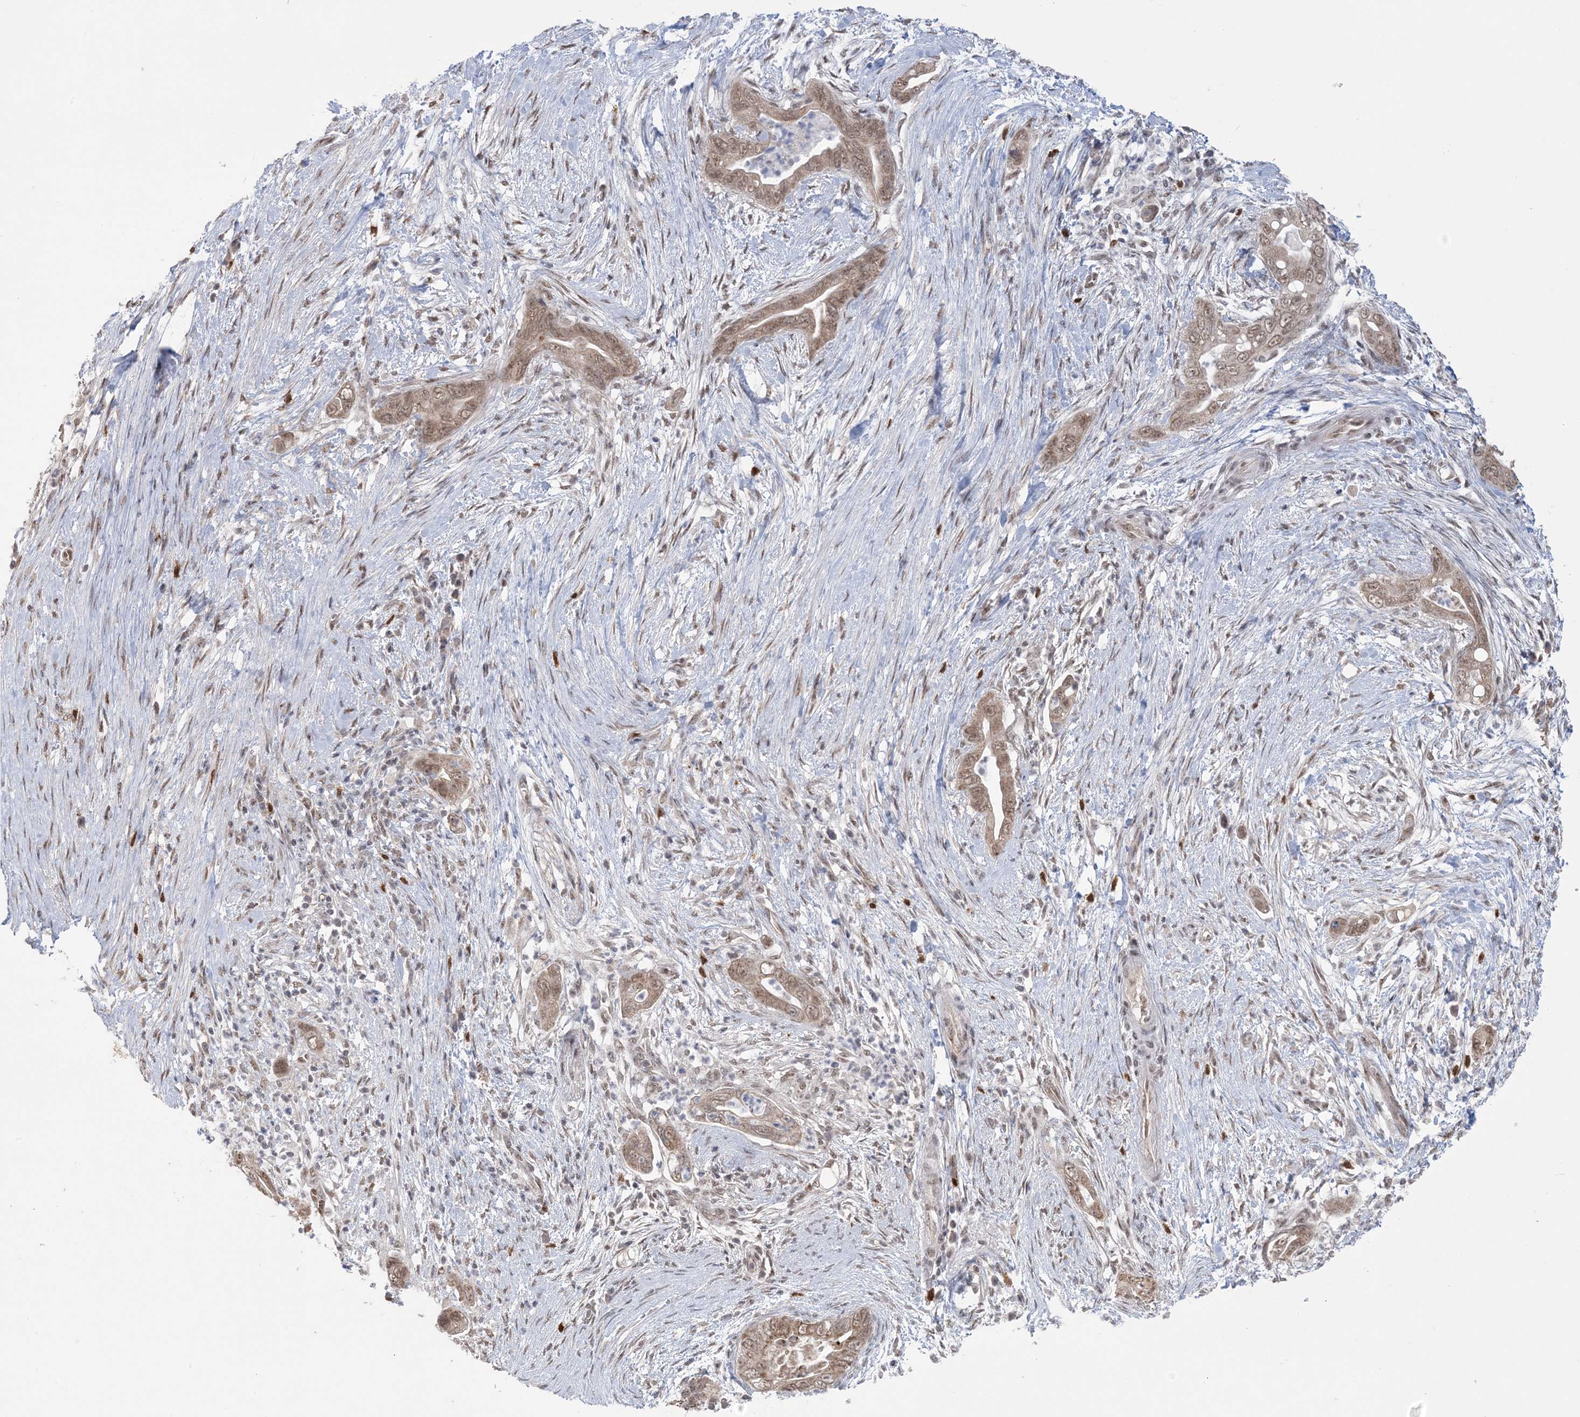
{"staining": {"intensity": "moderate", "quantity": ">75%", "location": "cytoplasmic/membranous,nuclear"}, "tissue": "pancreatic cancer", "cell_type": "Tumor cells", "image_type": "cancer", "snomed": [{"axis": "morphology", "description": "Adenocarcinoma, NOS"}, {"axis": "topography", "description": "Pancreas"}], "caption": "The histopathology image displays immunohistochemical staining of pancreatic cancer. There is moderate cytoplasmic/membranous and nuclear positivity is seen in approximately >75% of tumor cells.", "gene": "TRMT10C", "patient": {"sex": "male", "age": 75}}